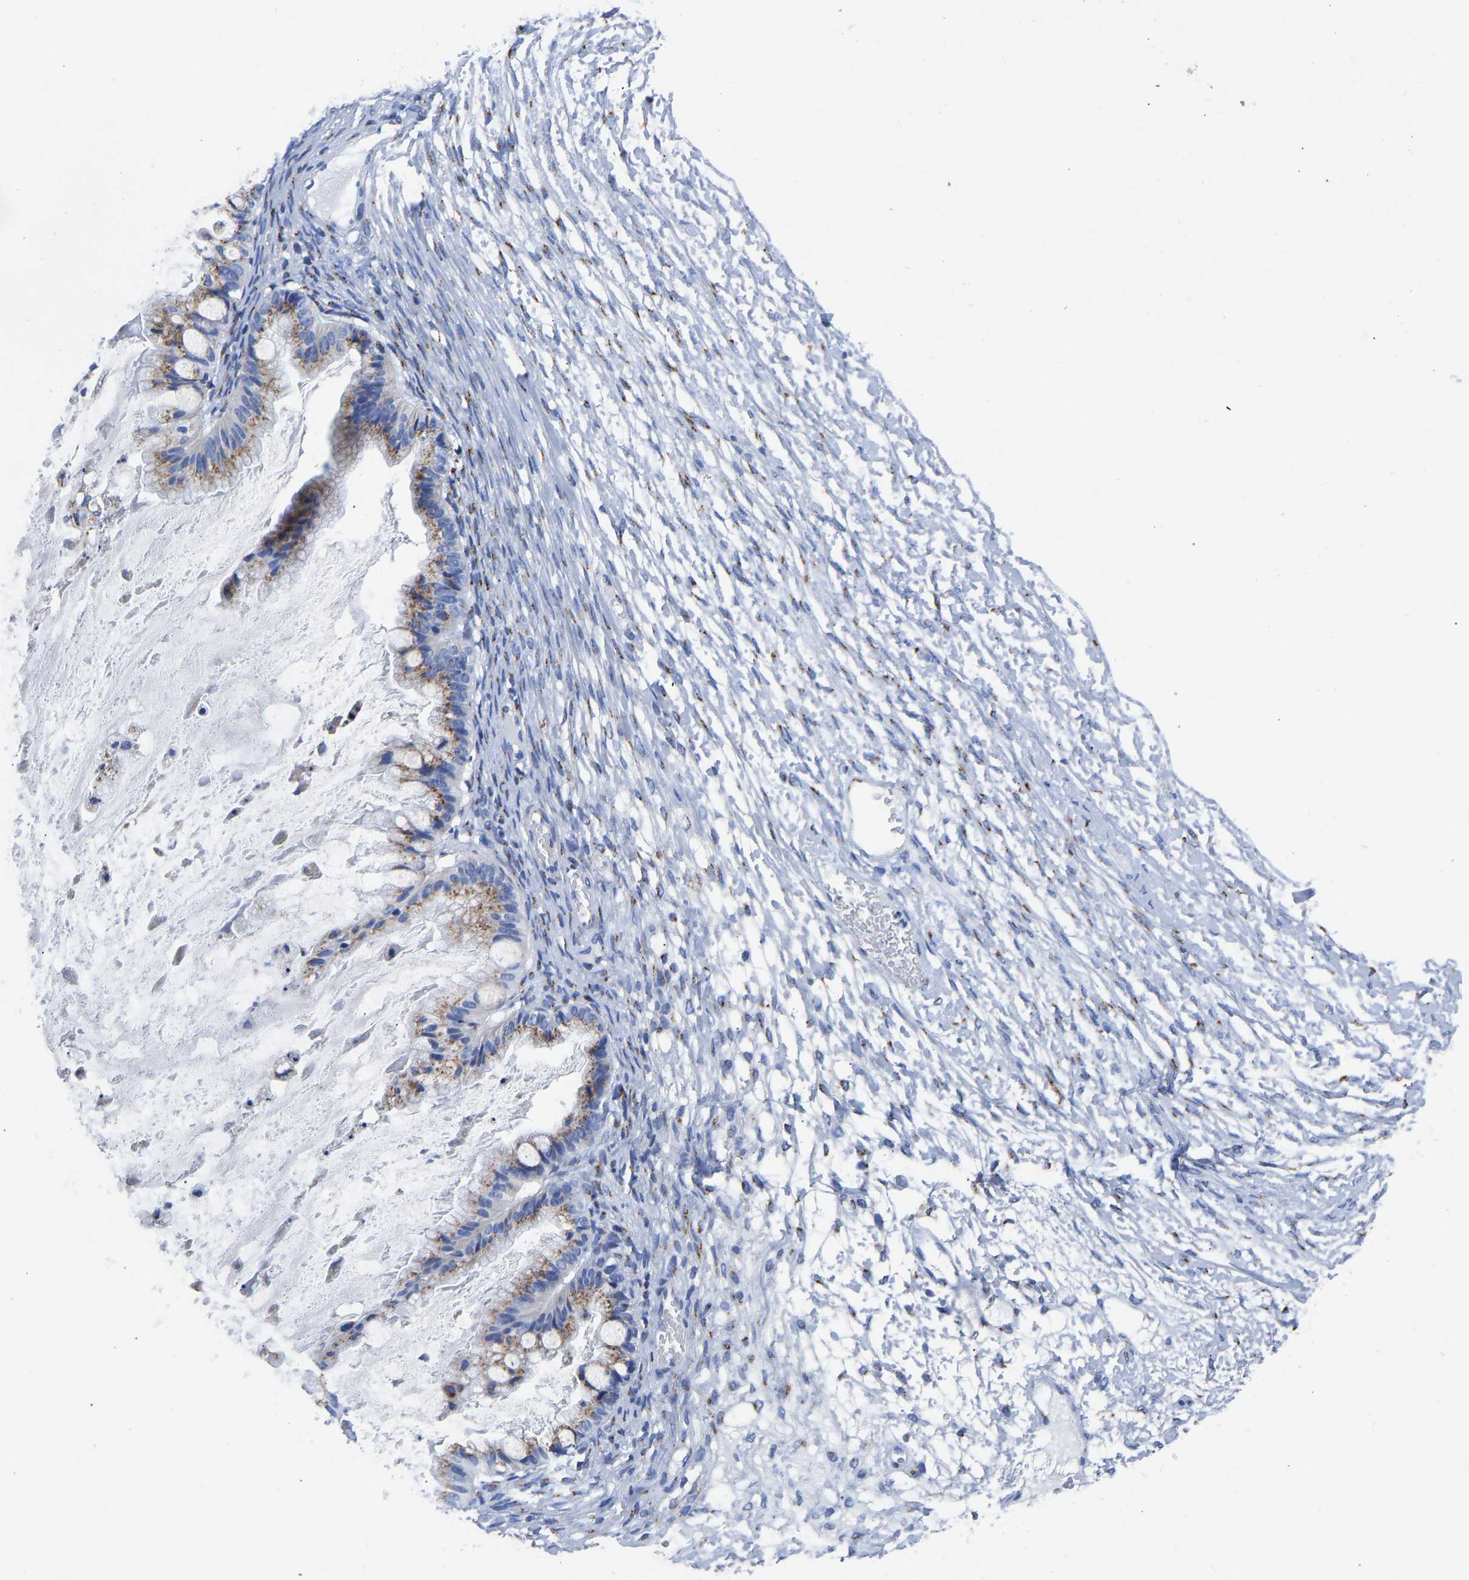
{"staining": {"intensity": "moderate", "quantity": ">75%", "location": "cytoplasmic/membranous"}, "tissue": "ovarian cancer", "cell_type": "Tumor cells", "image_type": "cancer", "snomed": [{"axis": "morphology", "description": "Cystadenocarcinoma, mucinous, NOS"}, {"axis": "topography", "description": "Ovary"}], "caption": "A histopathology image of ovarian cancer stained for a protein shows moderate cytoplasmic/membranous brown staining in tumor cells. The protein of interest is shown in brown color, while the nuclei are stained blue.", "gene": "TMEM87A", "patient": {"sex": "female", "age": 57}}